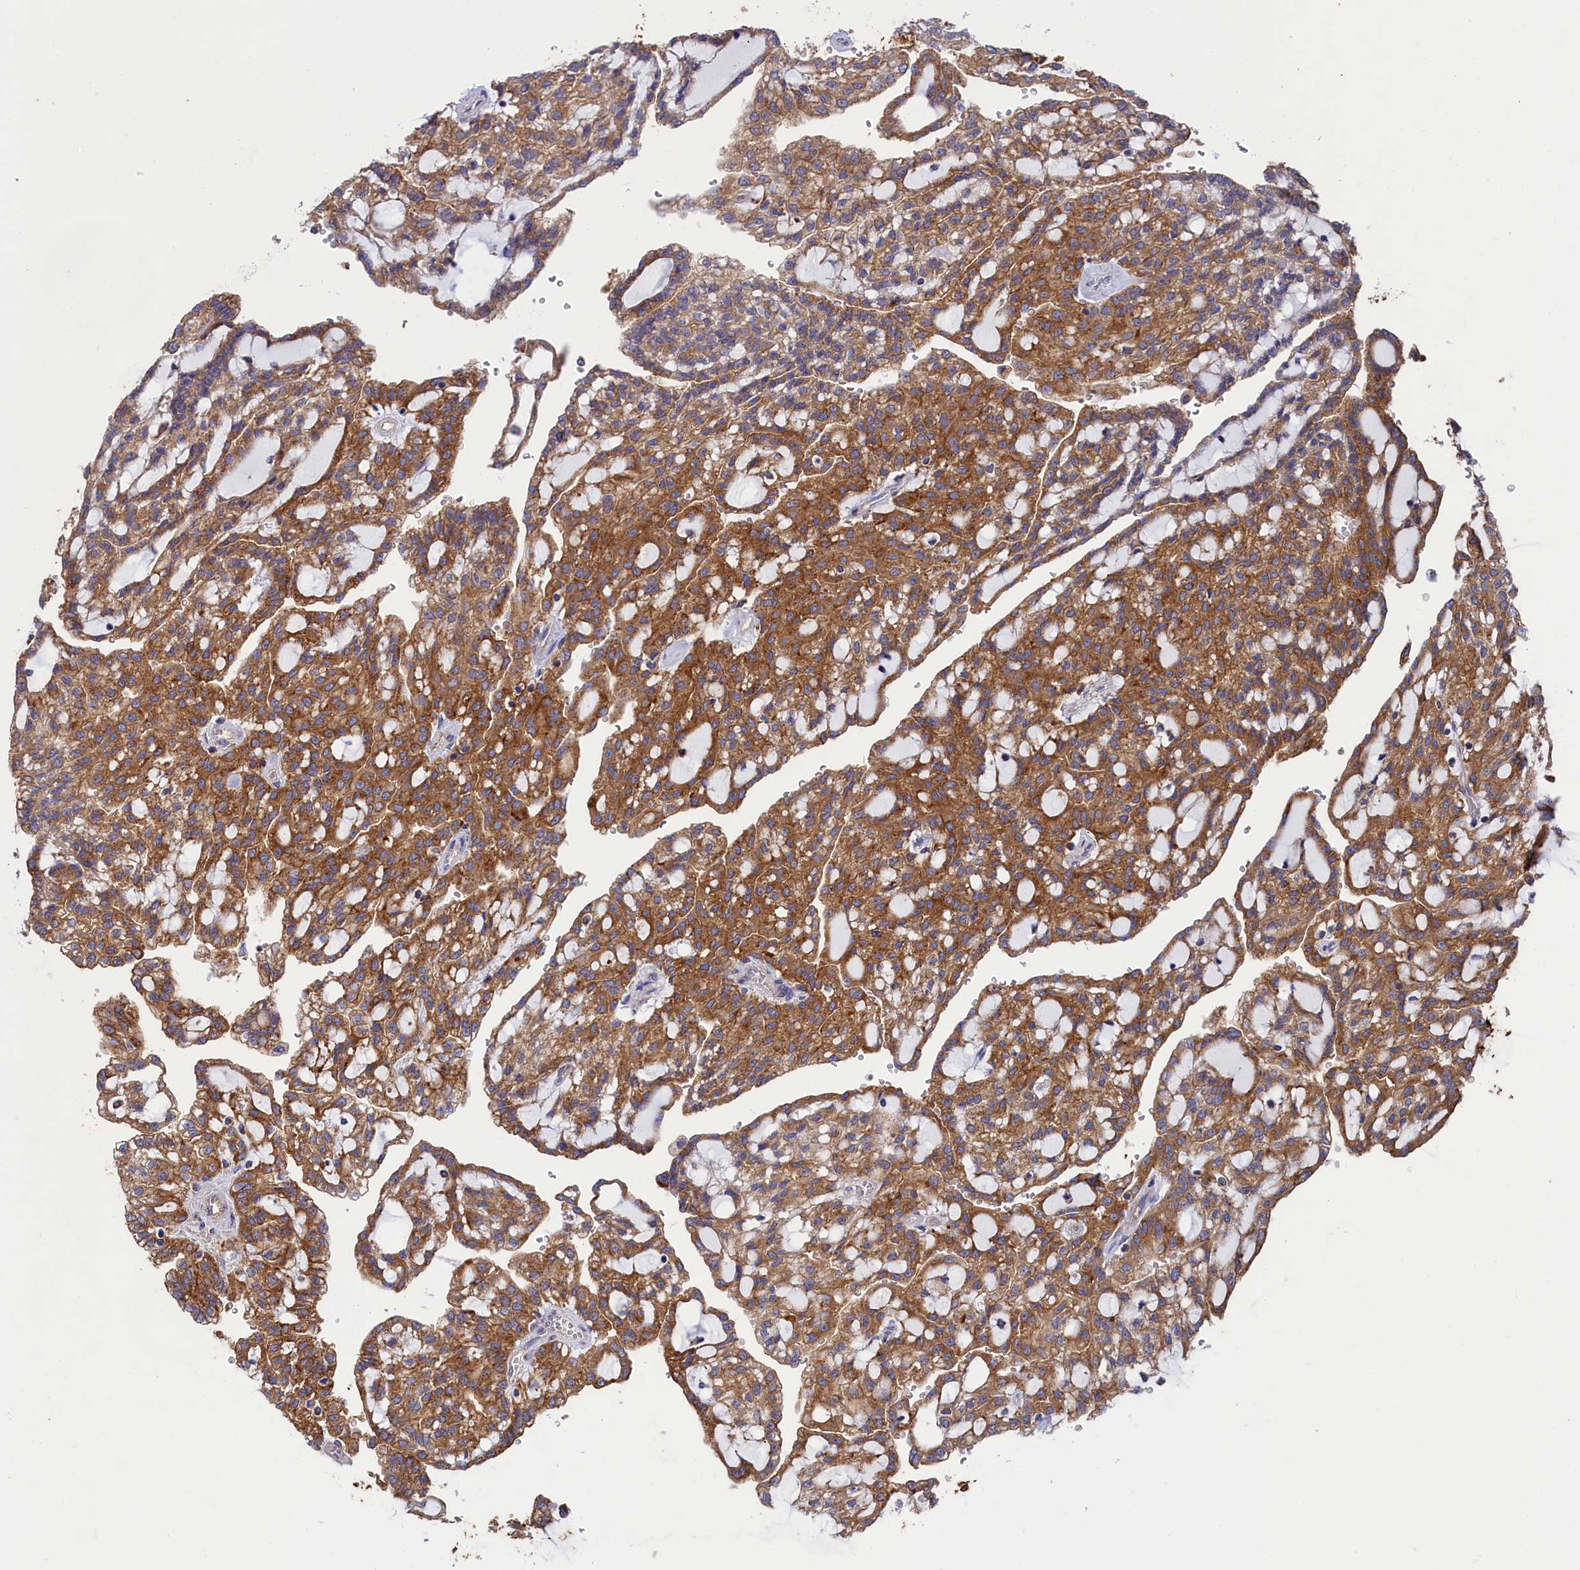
{"staining": {"intensity": "moderate", "quantity": ">75%", "location": "cytoplasmic/membranous"}, "tissue": "renal cancer", "cell_type": "Tumor cells", "image_type": "cancer", "snomed": [{"axis": "morphology", "description": "Adenocarcinoma, NOS"}, {"axis": "topography", "description": "Kidney"}], "caption": "Immunohistochemistry (IHC) (DAB (3,3'-diaminobenzidine)) staining of renal adenocarcinoma exhibits moderate cytoplasmic/membranous protein expression in approximately >75% of tumor cells. Nuclei are stained in blue.", "gene": "SCAMP4", "patient": {"sex": "male", "age": 63}}